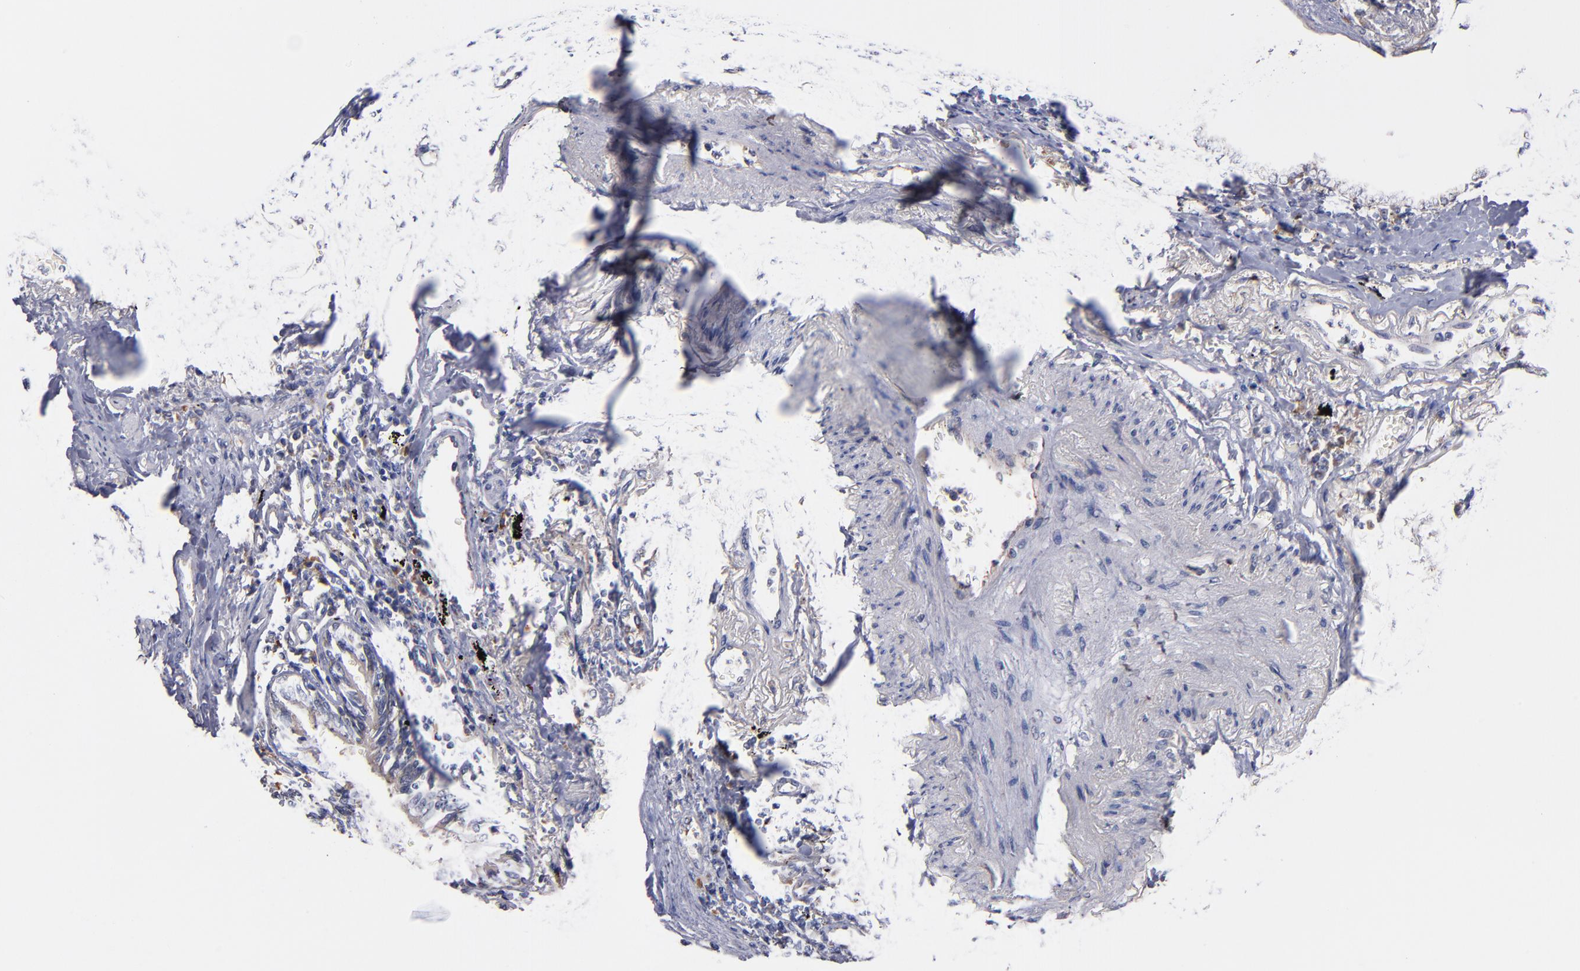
{"staining": {"intensity": "moderate", "quantity": ">75%", "location": "cytoplasmic/membranous"}, "tissue": "lung cancer", "cell_type": "Tumor cells", "image_type": "cancer", "snomed": [{"axis": "morphology", "description": "Adenocarcinoma, NOS"}, {"axis": "topography", "description": "Lung"}], "caption": "The photomicrograph reveals staining of lung cancer, revealing moderate cytoplasmic/membranous protein staining (brown color) within tumor cells. (Stains: DAB in brown, nuclei in blue, Microscopy: brightfield microscopy at high magnification).", "gene": "DIABLO", "patient": {"sex": "female", "age": 64}}